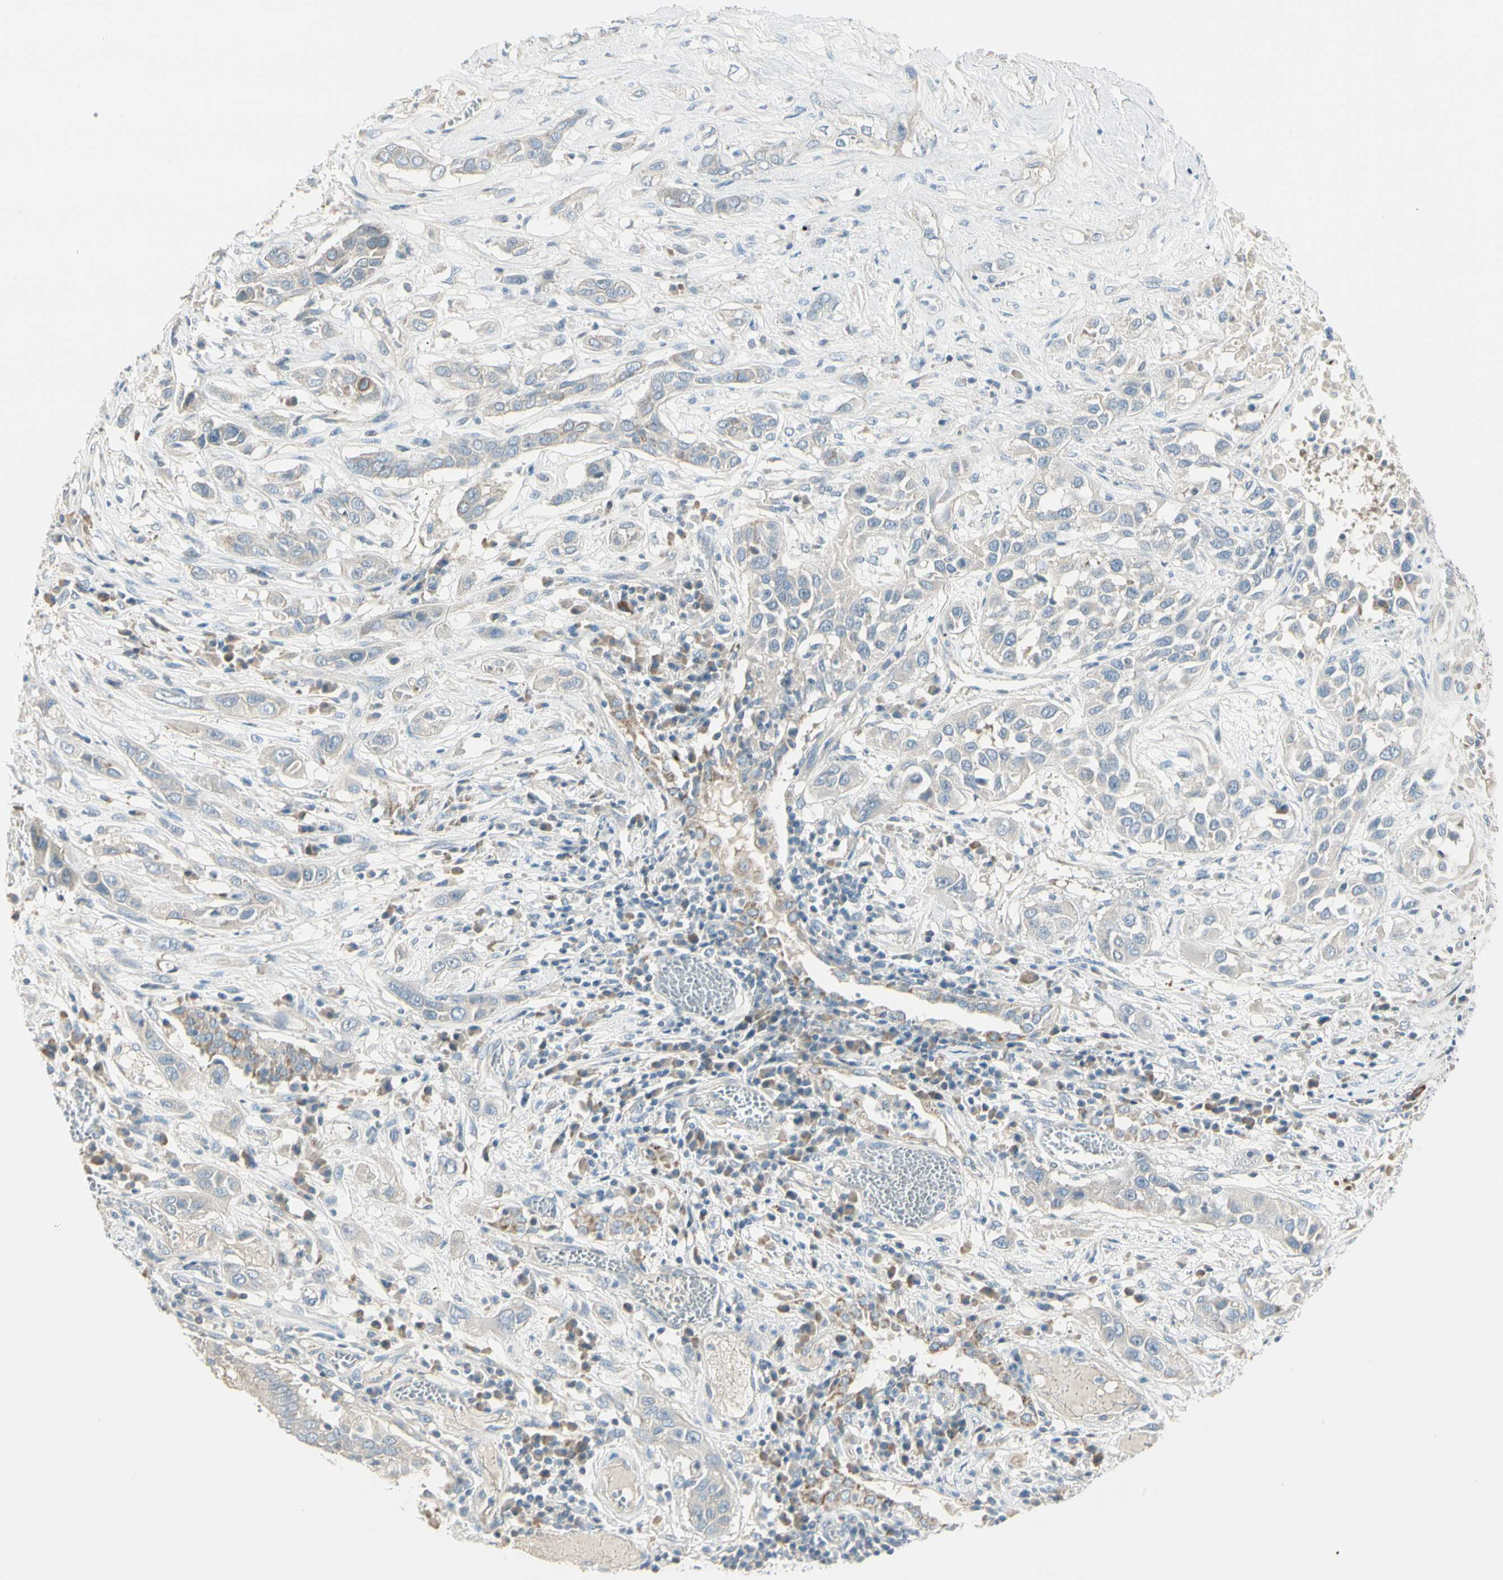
{"staining": {"intensity": "negative", "quantity": "none", "location": "none"}, "tissue": "lung cancer", "cell_type": "Tumor cells", "image_type": "cancer", "snomed": [{"axis": "morphology", "description": "Squamous cell carcinoma, NOS"}, {"axis": "topography", "description": "Lung"}], "caption": "Protein analysis of lung squamous cell carcinoma displays no significant staining in tumor cells.", "gene": "SLC6A15", "patient": {"sex": "male", "age": 71}}